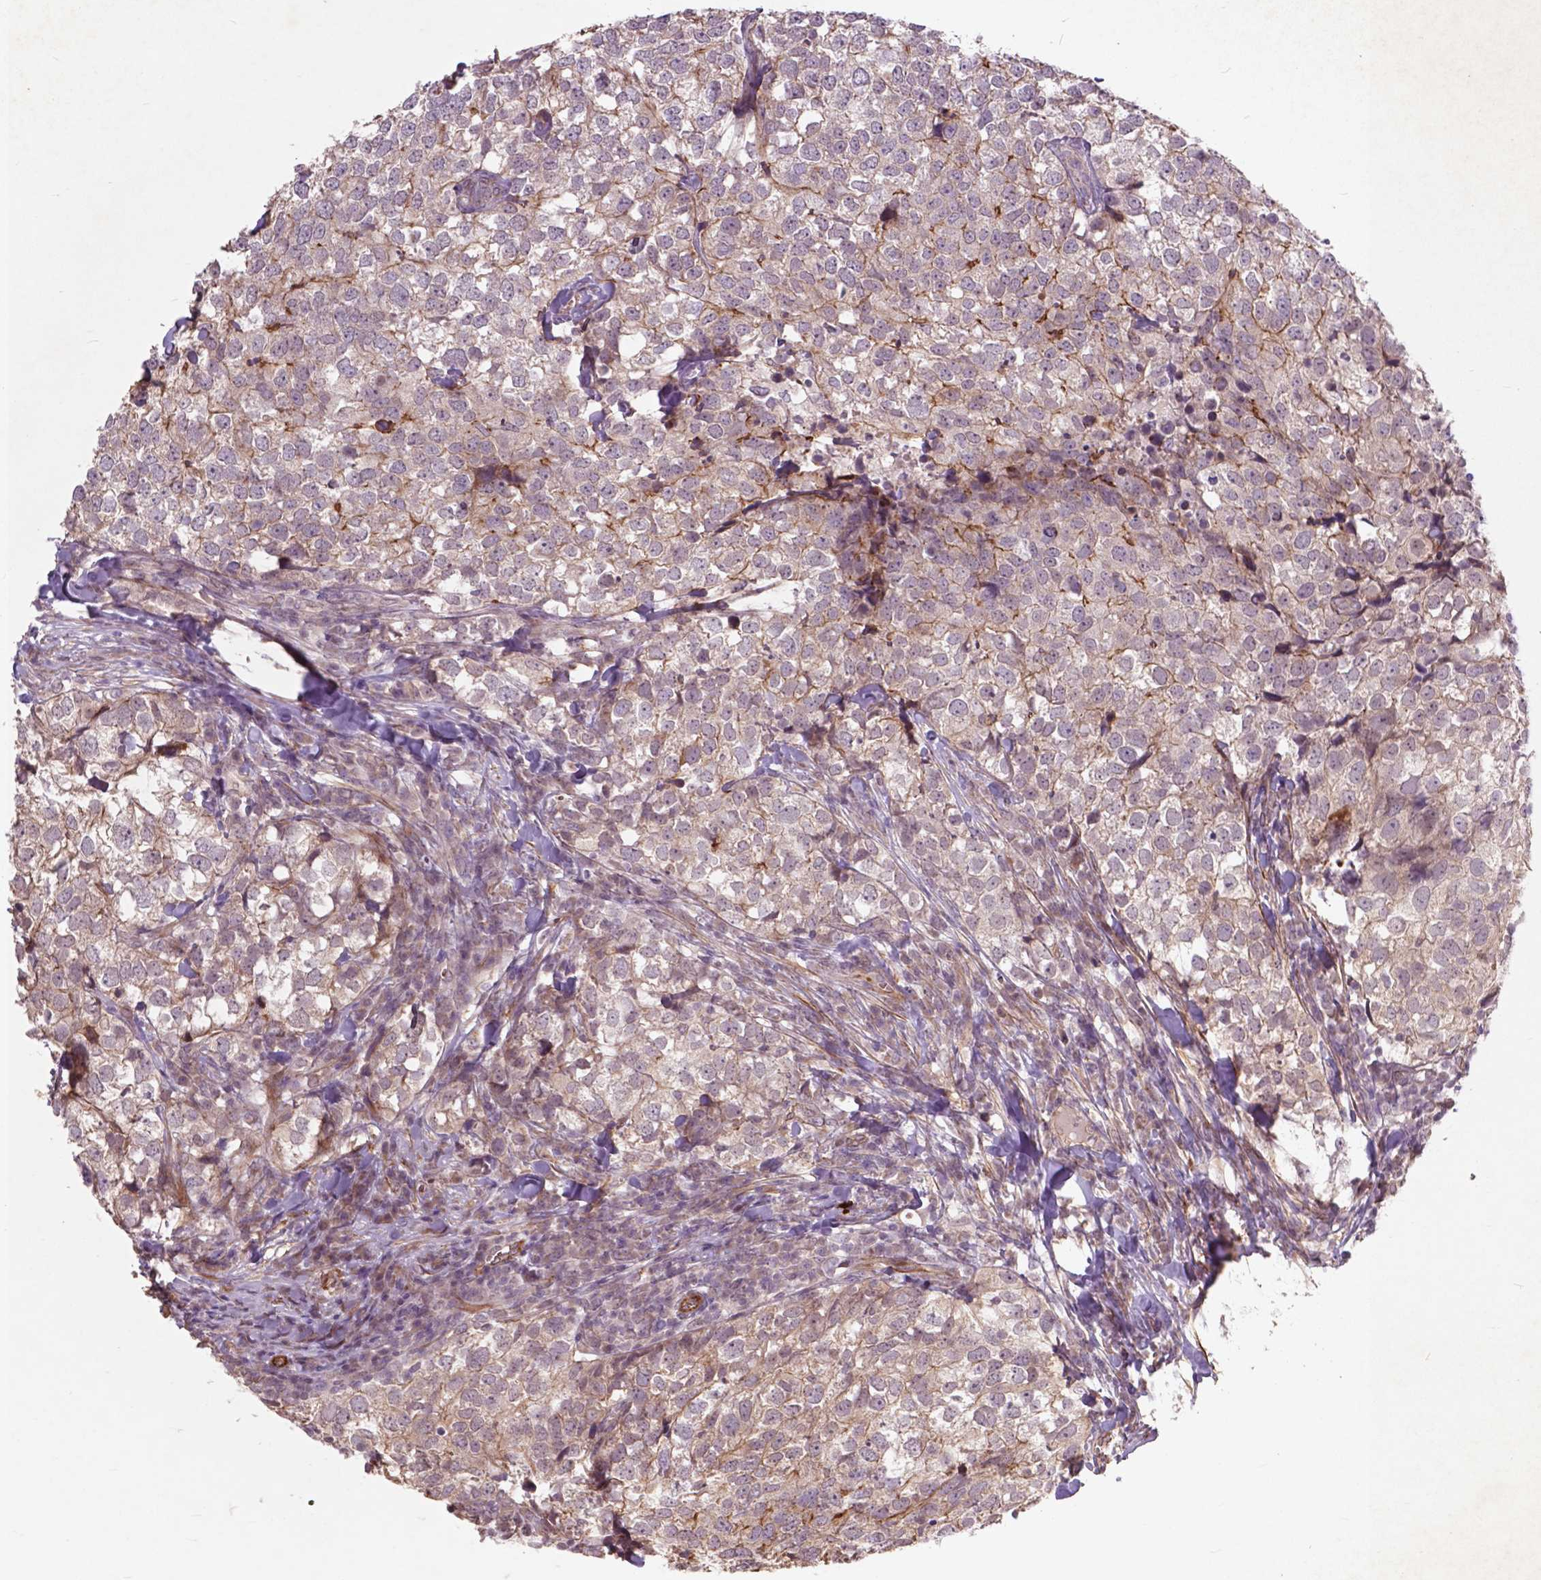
{"staining": {"intensity": "weak", "quantity": "<25%", "location": "cytoplasmic/membranous"}, "tissue": "breast cancer", "cell_type": "Tumor cells", "image_type": "cancer", "snomed": [{"axis": "morphology", "description": "Duct carcinoma"}, {"axis": "topography", "description": "Breast"}], "caption": "DAB (3,3'-diaminobenzidine) immunohistochemical staining of human breast cancer exhibits no significant expression in tumor cells.", "gene": "RFPL4B", "patient": {"sex": "female", "age": 30}}